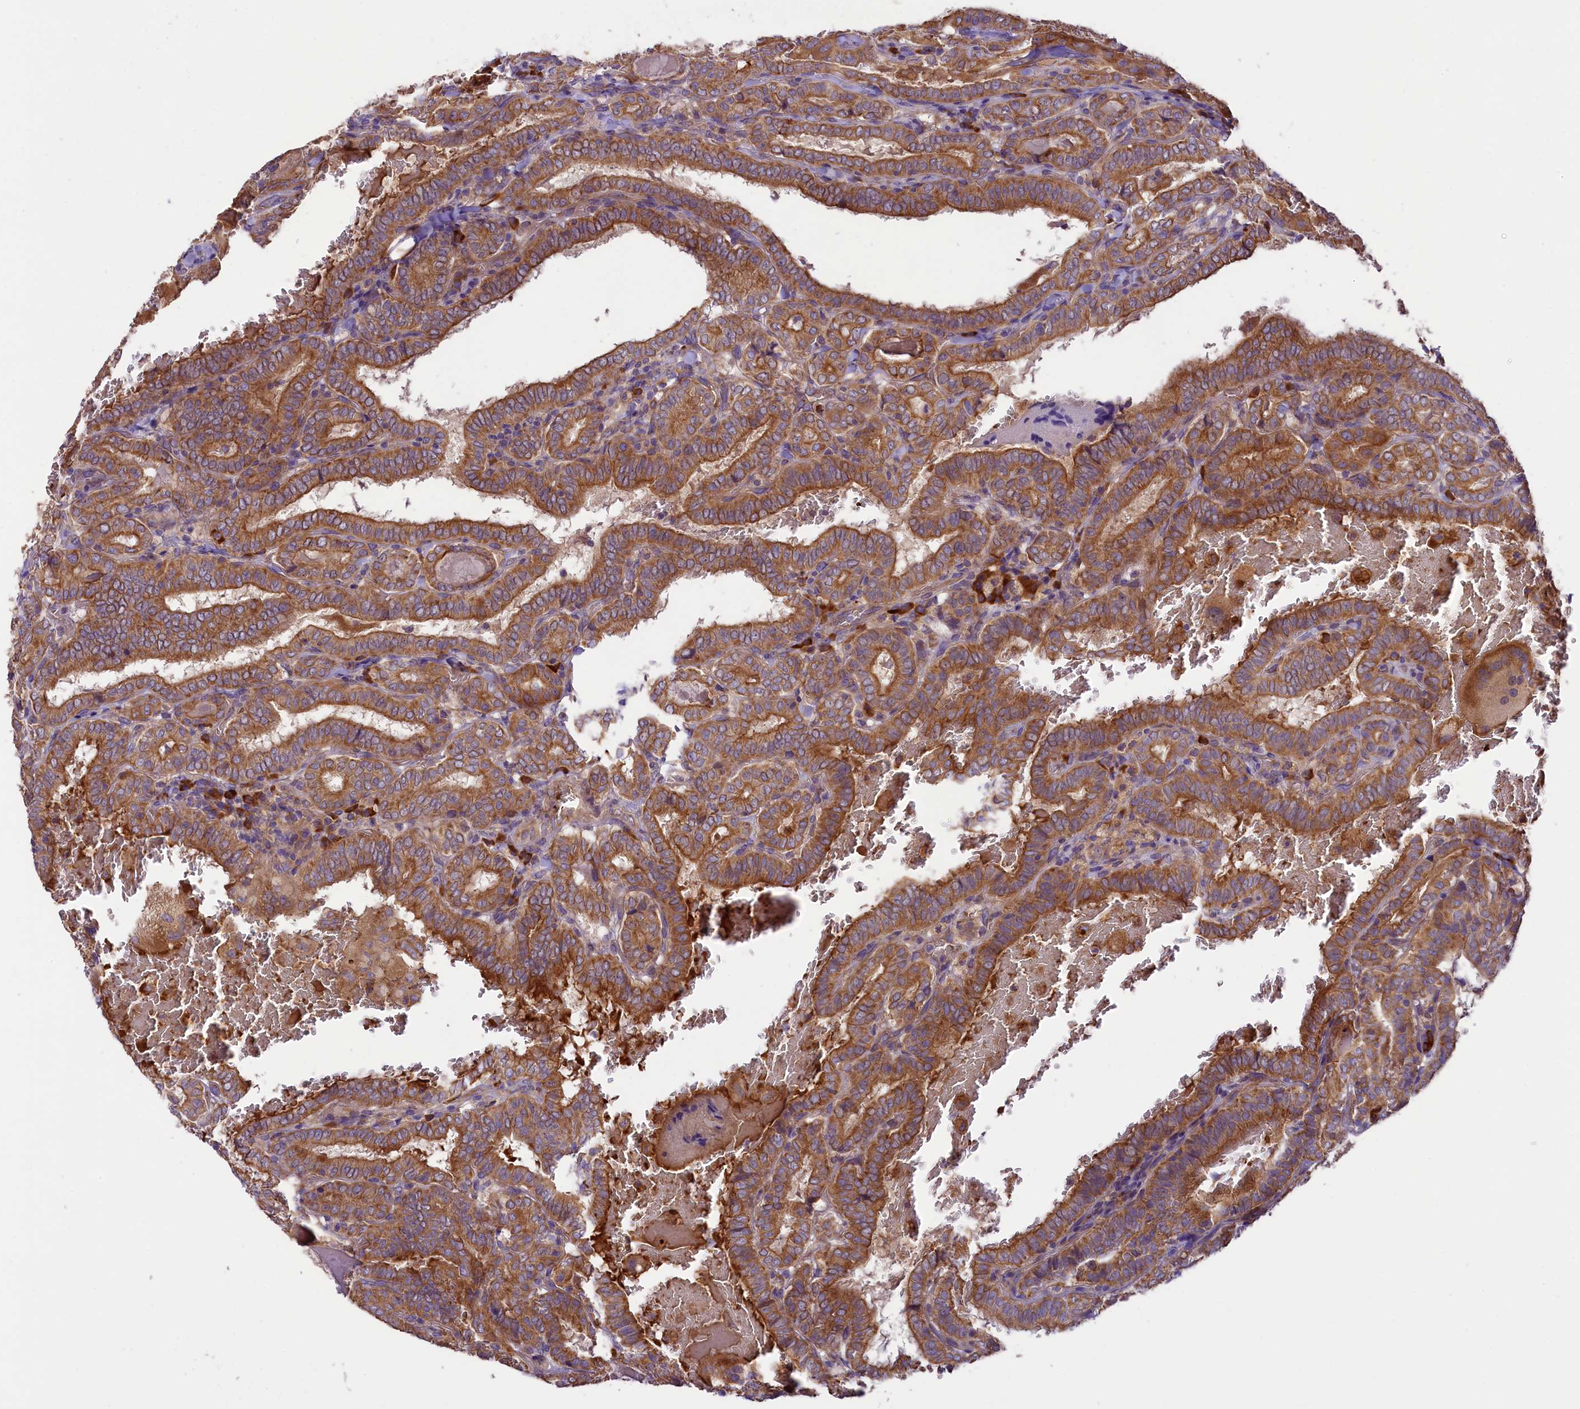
{"staining": {"intensity": "strong", "quantity": ">75%", "location": "cytoplasmic/membranous"}, "tissue": "thyroid cancer", "cell_type": "Tumor cells", "image_type": "cancer", "snomed": [{"axis": "morphology", "description": "Papillary adenocarcinoma, NOS"}, {"axis": "topography", "description": "Thyroid gland"}], "caption": "Protein staining of thyroid cancer (papillary adenocarcinoma) tissue shows strong cytoplasmic/membranous staining in approximately >75% of tumor cells. The staining was performed using DAB, with brown indicating positive protein expression. Nuclei are stained blue with hematoxylin.", "gene": "LARP4", "patient": {"sex": "female", "age": 72}}